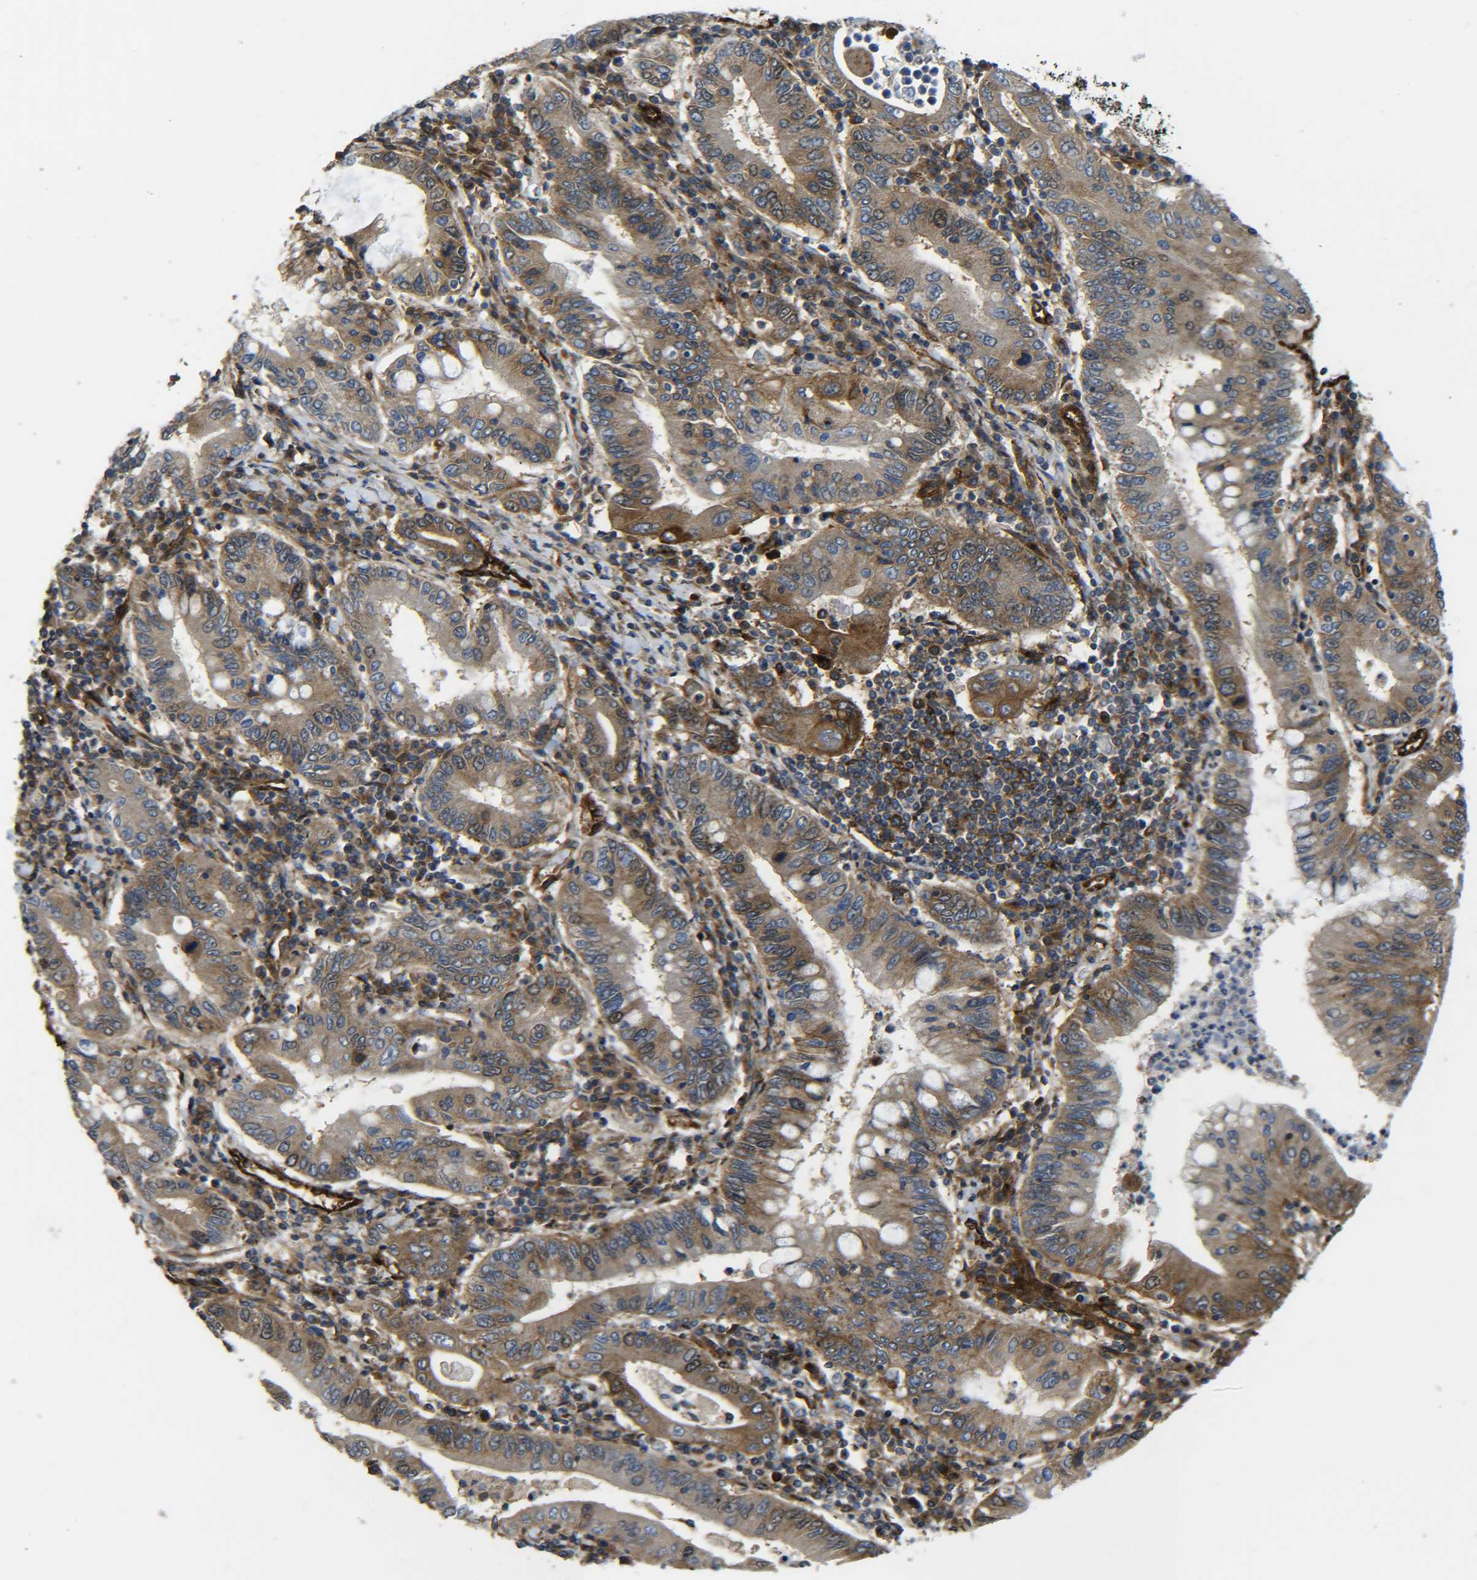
{"staining": {"intensity": "moderate", "quantity": ">75%", "location": "cytoplasmic/membranous"}, "tissue": "stomach cancer", "cell_type": "Tumor cells", "image_type": "cancer", "snomed": [{"axis": "morphology", "description": "Normal tissue, NOS"}, {"axis": "morphology", "description": "Adenocarcinoma, NOS"}, {"axis": "topography", "description": "Esophagus"}, {"axis": "topography", "description": "Stomach, upper"}, {"axis": "topography", "description": "Peripheral nerve tissue"}], "caption": "An IHC histopathology image of neoplastic tissue is shown. Protein staining in brown labels moderate cytoplasmic/membranous positivity in stomach cancer within tumor cells.", "gene": "ECE1", "patient": {"sex": "male", "age": 62}}